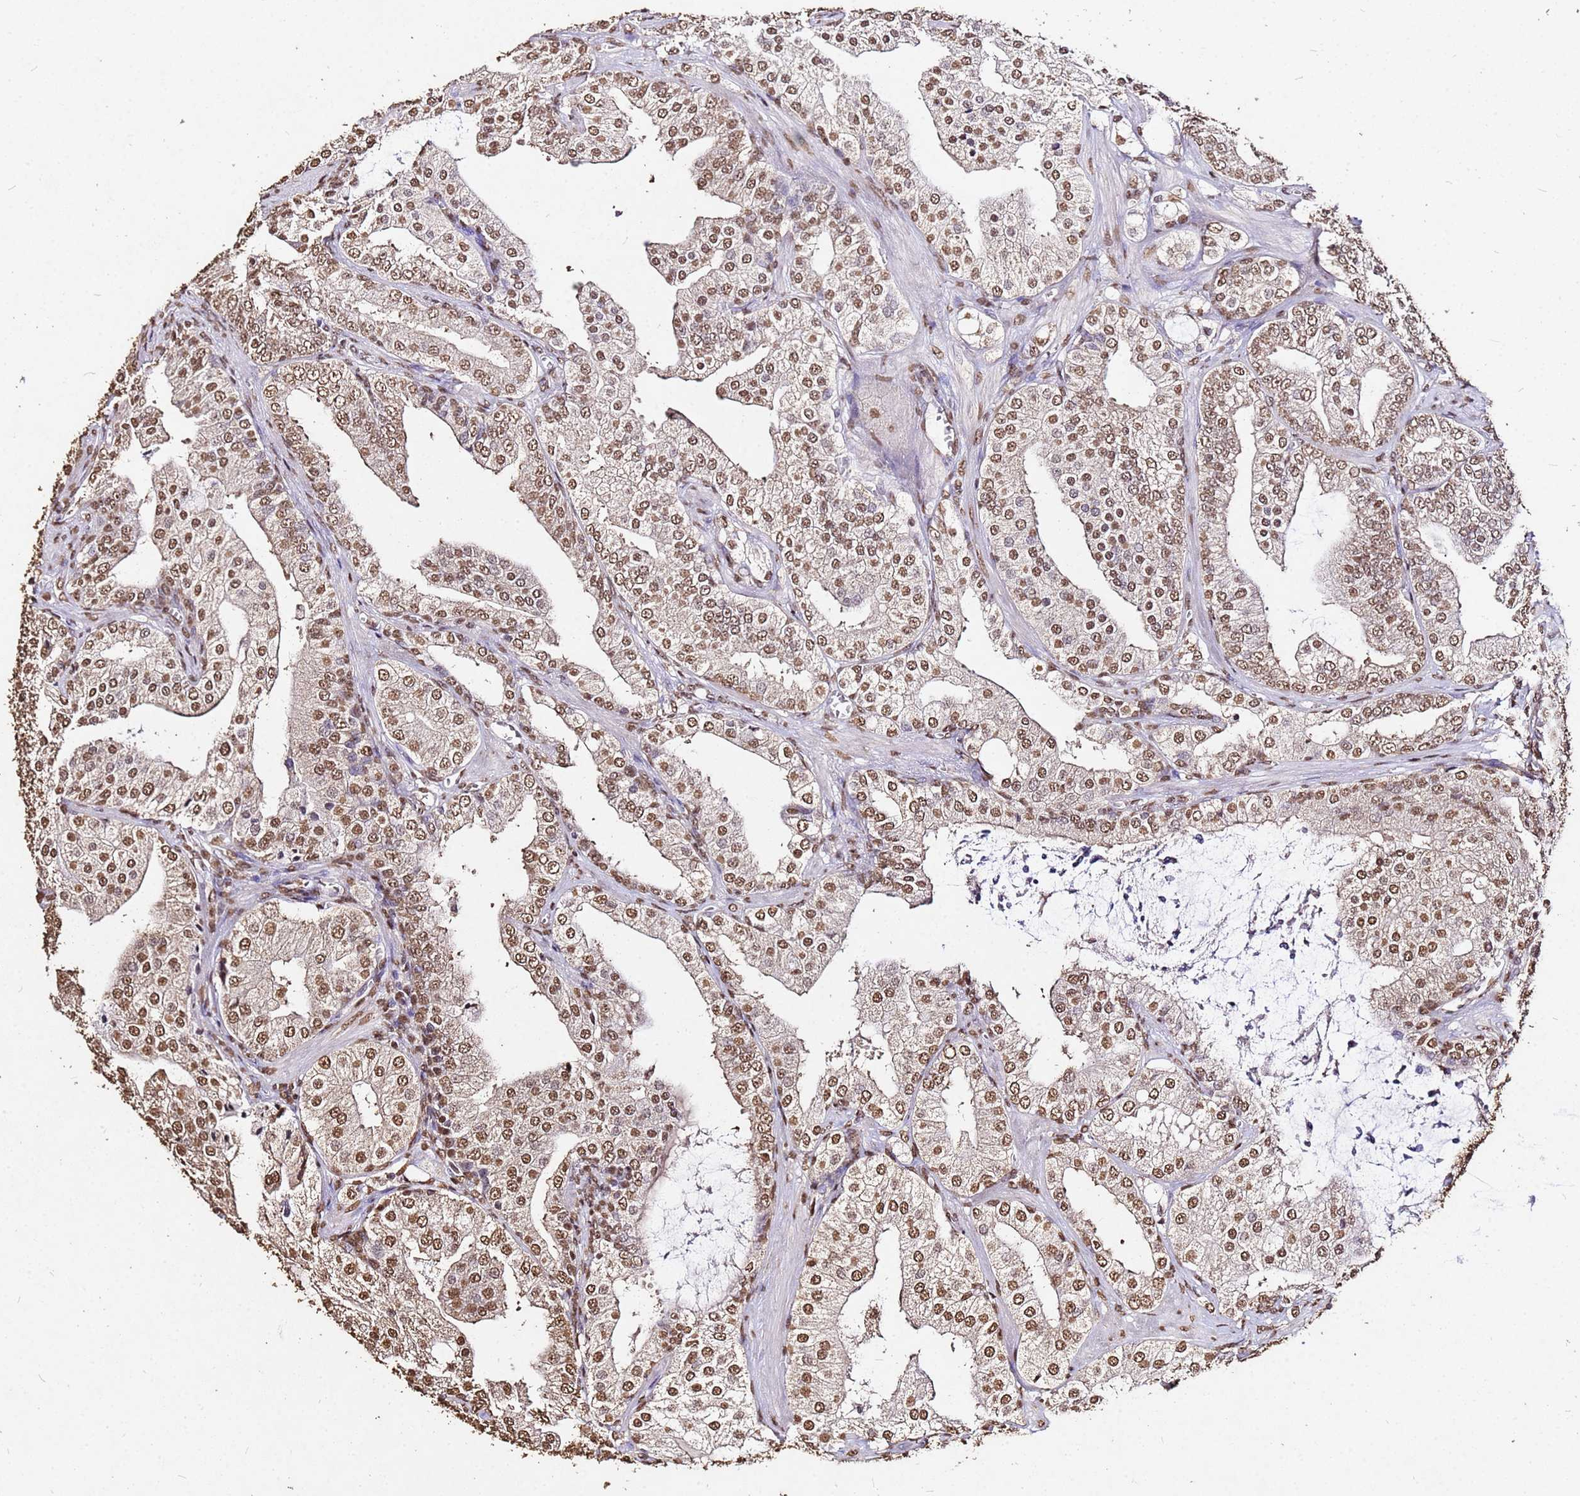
{"staining": {"intensity": "moderate", "quantity": ">75%", "location": "nuclear"}, "tissue": "prostate cancer", "cell_type": "Tumor cells", "image_type": "cancer", "snomed": [{"axis": "morphology", "description": "Adenocarcinoma, High grade"}, {"axis": "topography", "description": "Prostate"}], "caption": "Immunohistochemical staining of human prostate adenocarcinoma (high-grade) displays medium levels of moderate nuclear protein staining in approximately >75% of tumor cells. (IHC, brightfield microscopy, high magnification).", "gene": "MYOCD", "patient": {"sex": "male", "age": 50}}